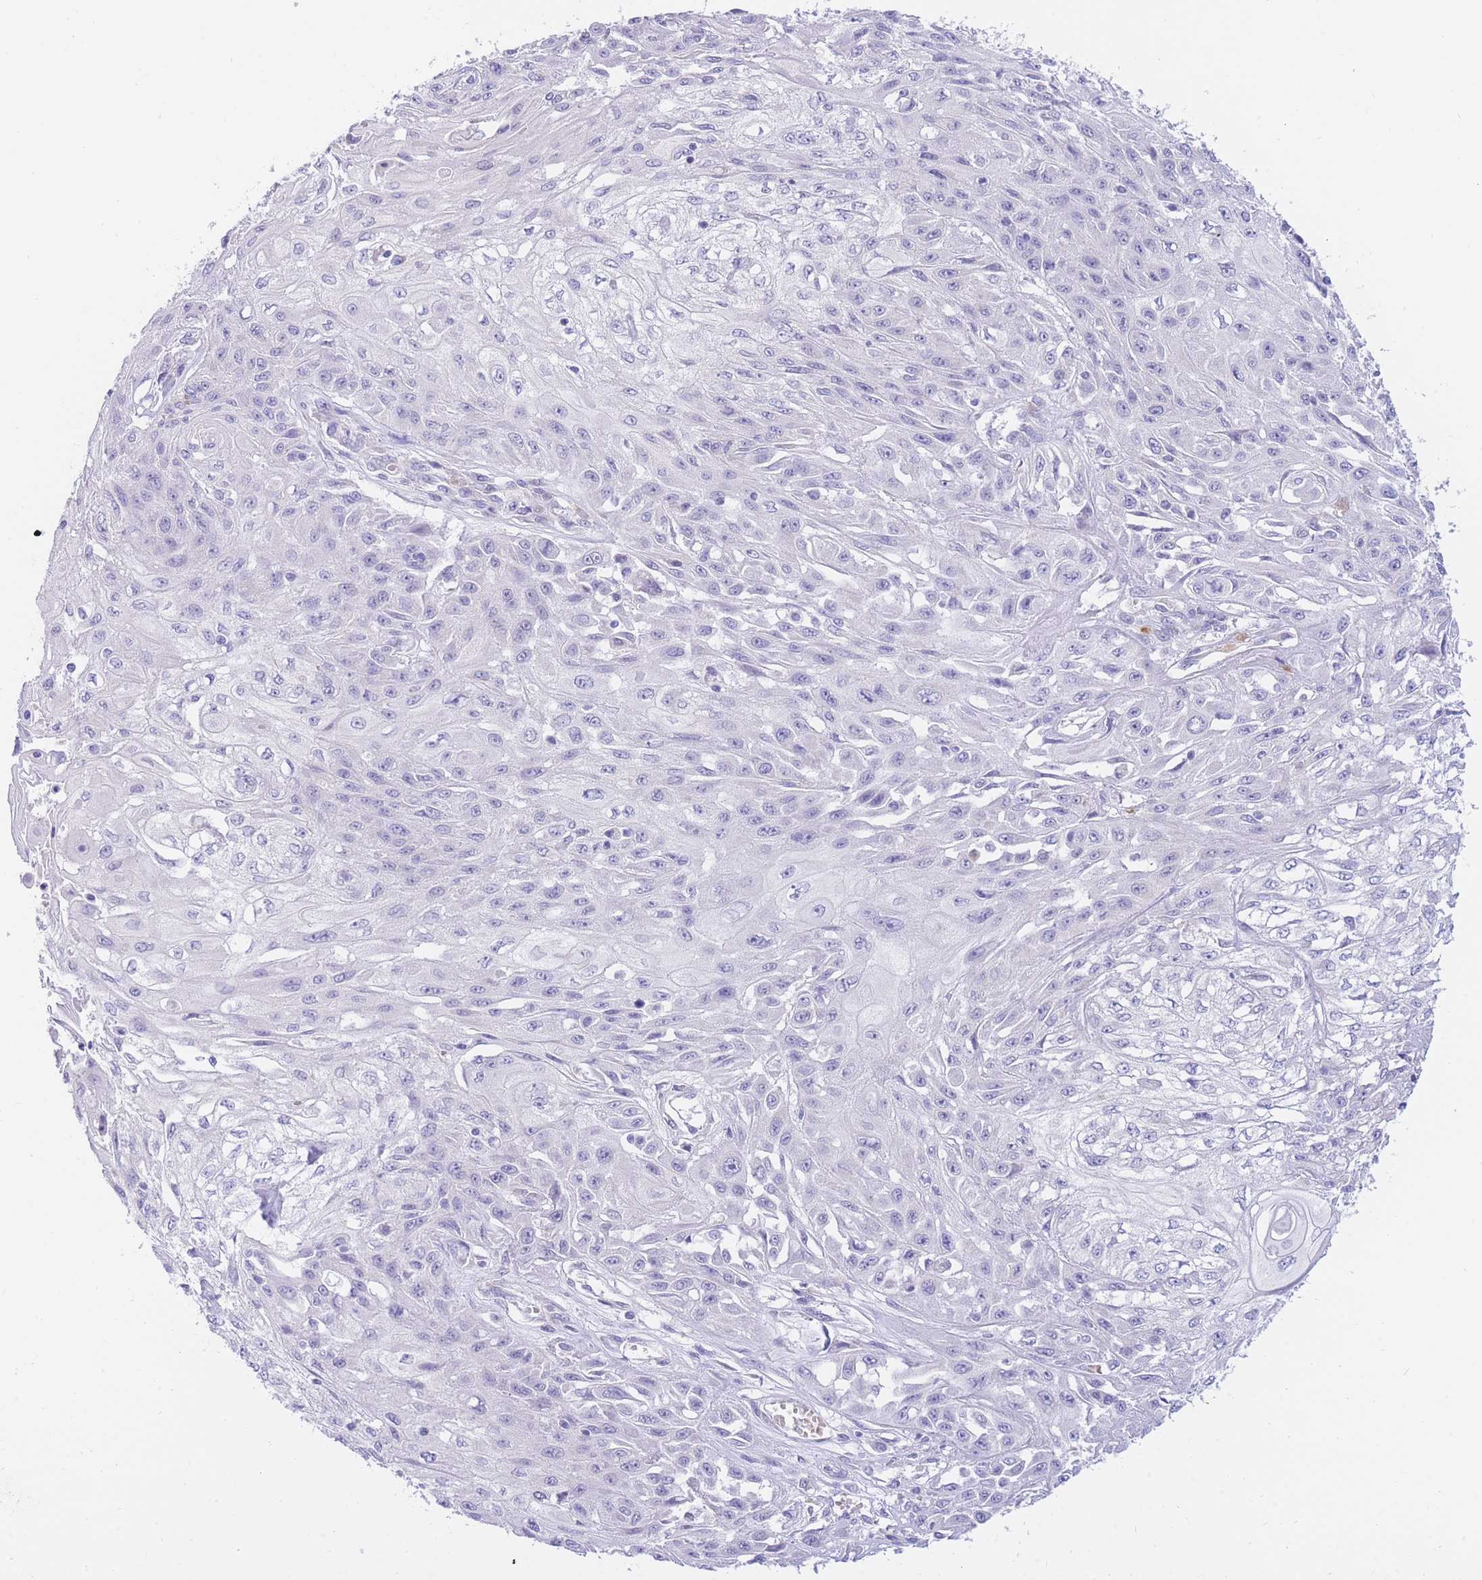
{"staining": {"intensity": "negative", "quantity": "none", "location": "none"}, "tissue": "skin cancer", "cell_type": "Tumor cells", "image_type": "cancer", "snomed": [{"axis": "morphology", "description": "Squamous cell carcinoma, NOS"}, {"axis": "morphology", "description": "Squamous cell carcinoma, metastatic, NOS"}, {"axis": "topography", "description": "Skin"}, {"axis": "topography", "description": "Lymph node"}], "caption": "Histopathology image shows no significant protein positivity in tumor cells of skin cancer (squamous cell carcinoma). (DAB immunohistochemistry visualized using brightfield microscopy, high magnification).", "gene": "SSUH2", "patient": {"sex": "male", "age": 75}}